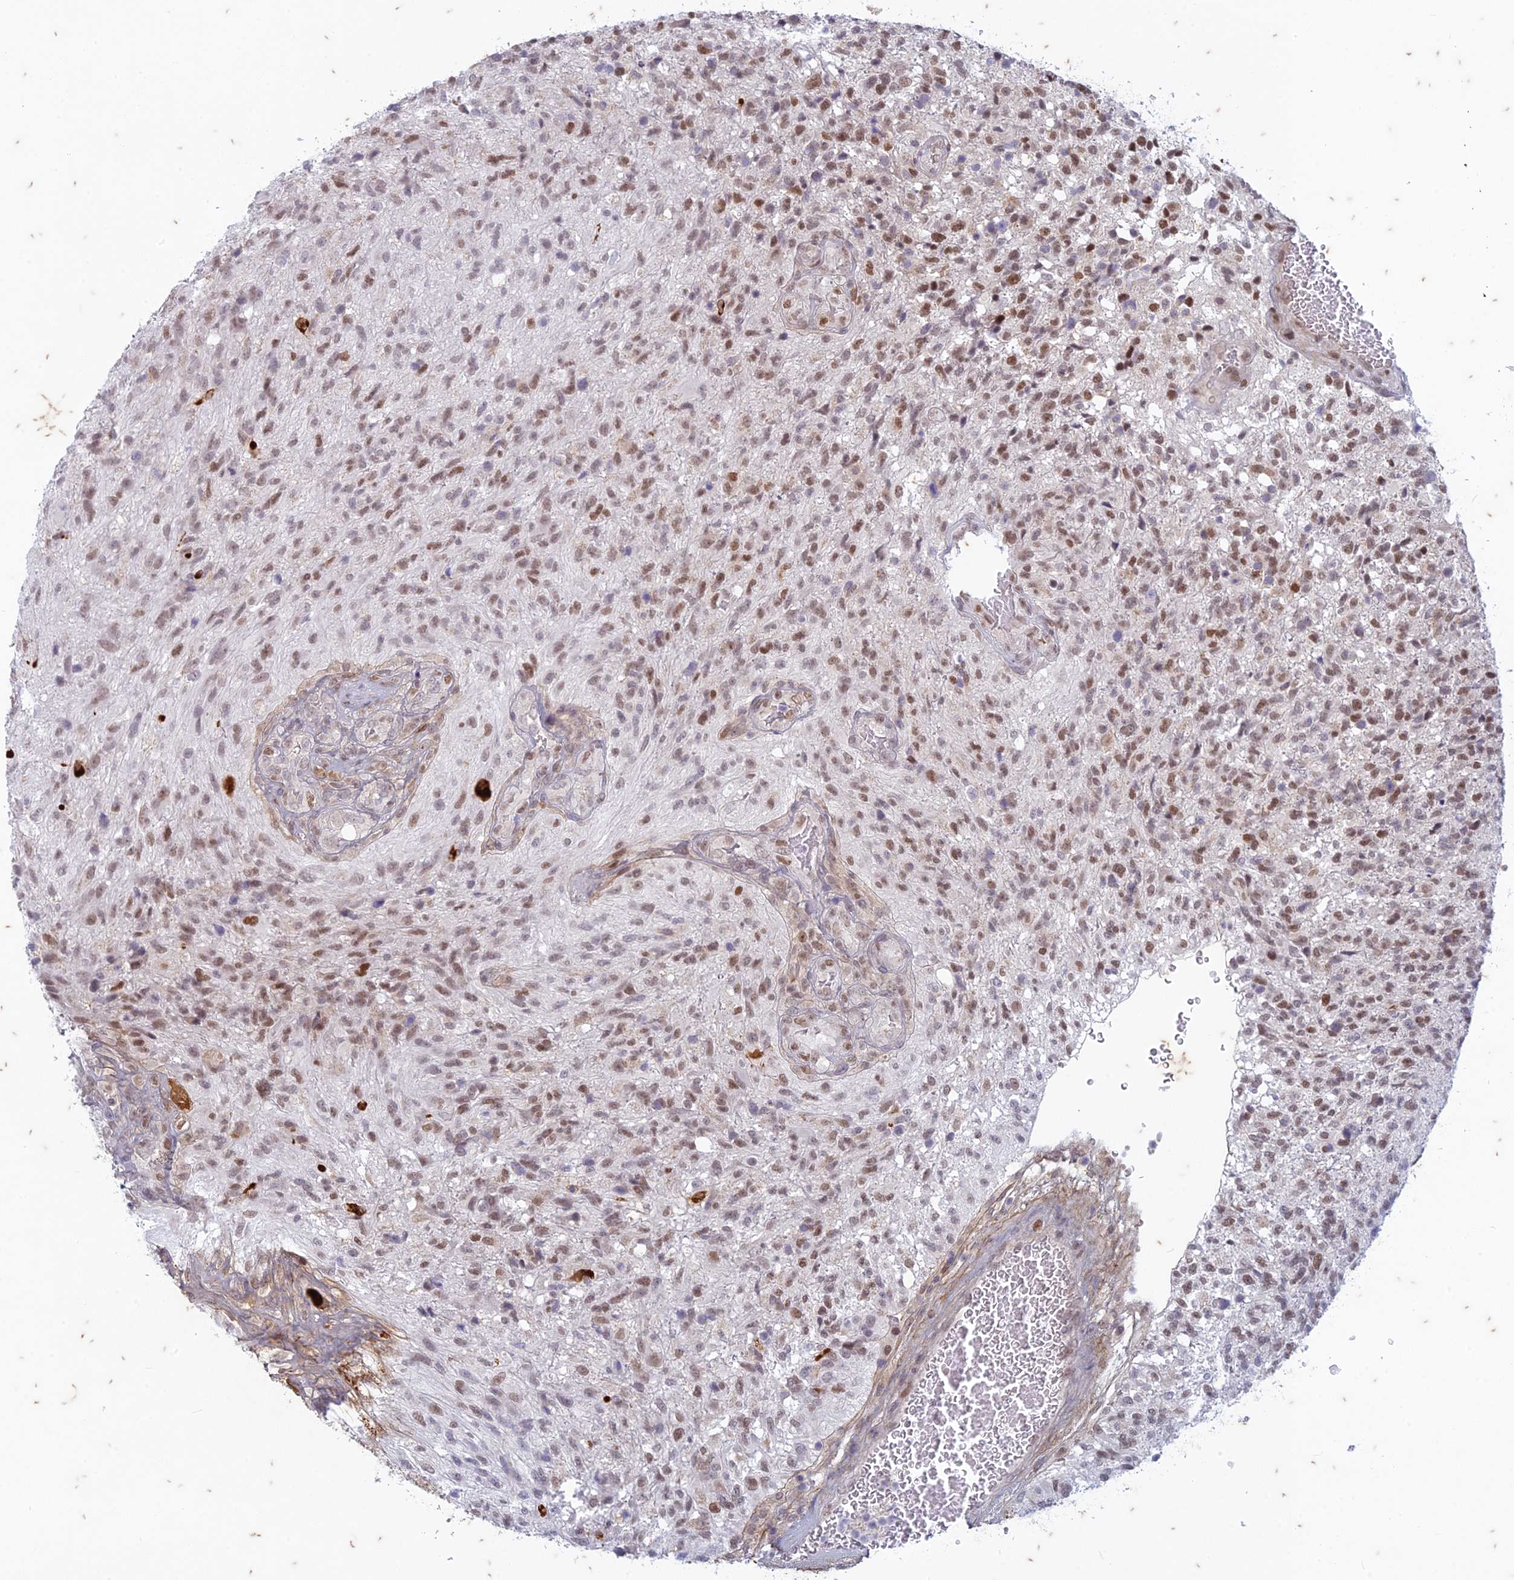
{"staining": {"intensity": "moderate", "quantity": ">75%", "location": "nuclear"}, "tissue": "glioma", "cell_type": "Tumor cells", "image_type": "cancer", "snomed": [{"axis": "morphology", "description": "Glioma, malignant, High grade"}, {"axis": "topography", "description": "Brain"}], "caption": "Immunohistochemistry staining of high-grade glioma (malignant), which demonstrates medium levels of moderate nuclear staining in about >75% of tumor cells indicating moderate nuclear protein positivity. The staining was performed using DAB (3,3'-diaminobenzidine) (brown) for protein detection and nuclei were counterstained in hematoxylin (blue).", "gene": "PABPN1L", "patient": {"sex": "male", "age": 56}}